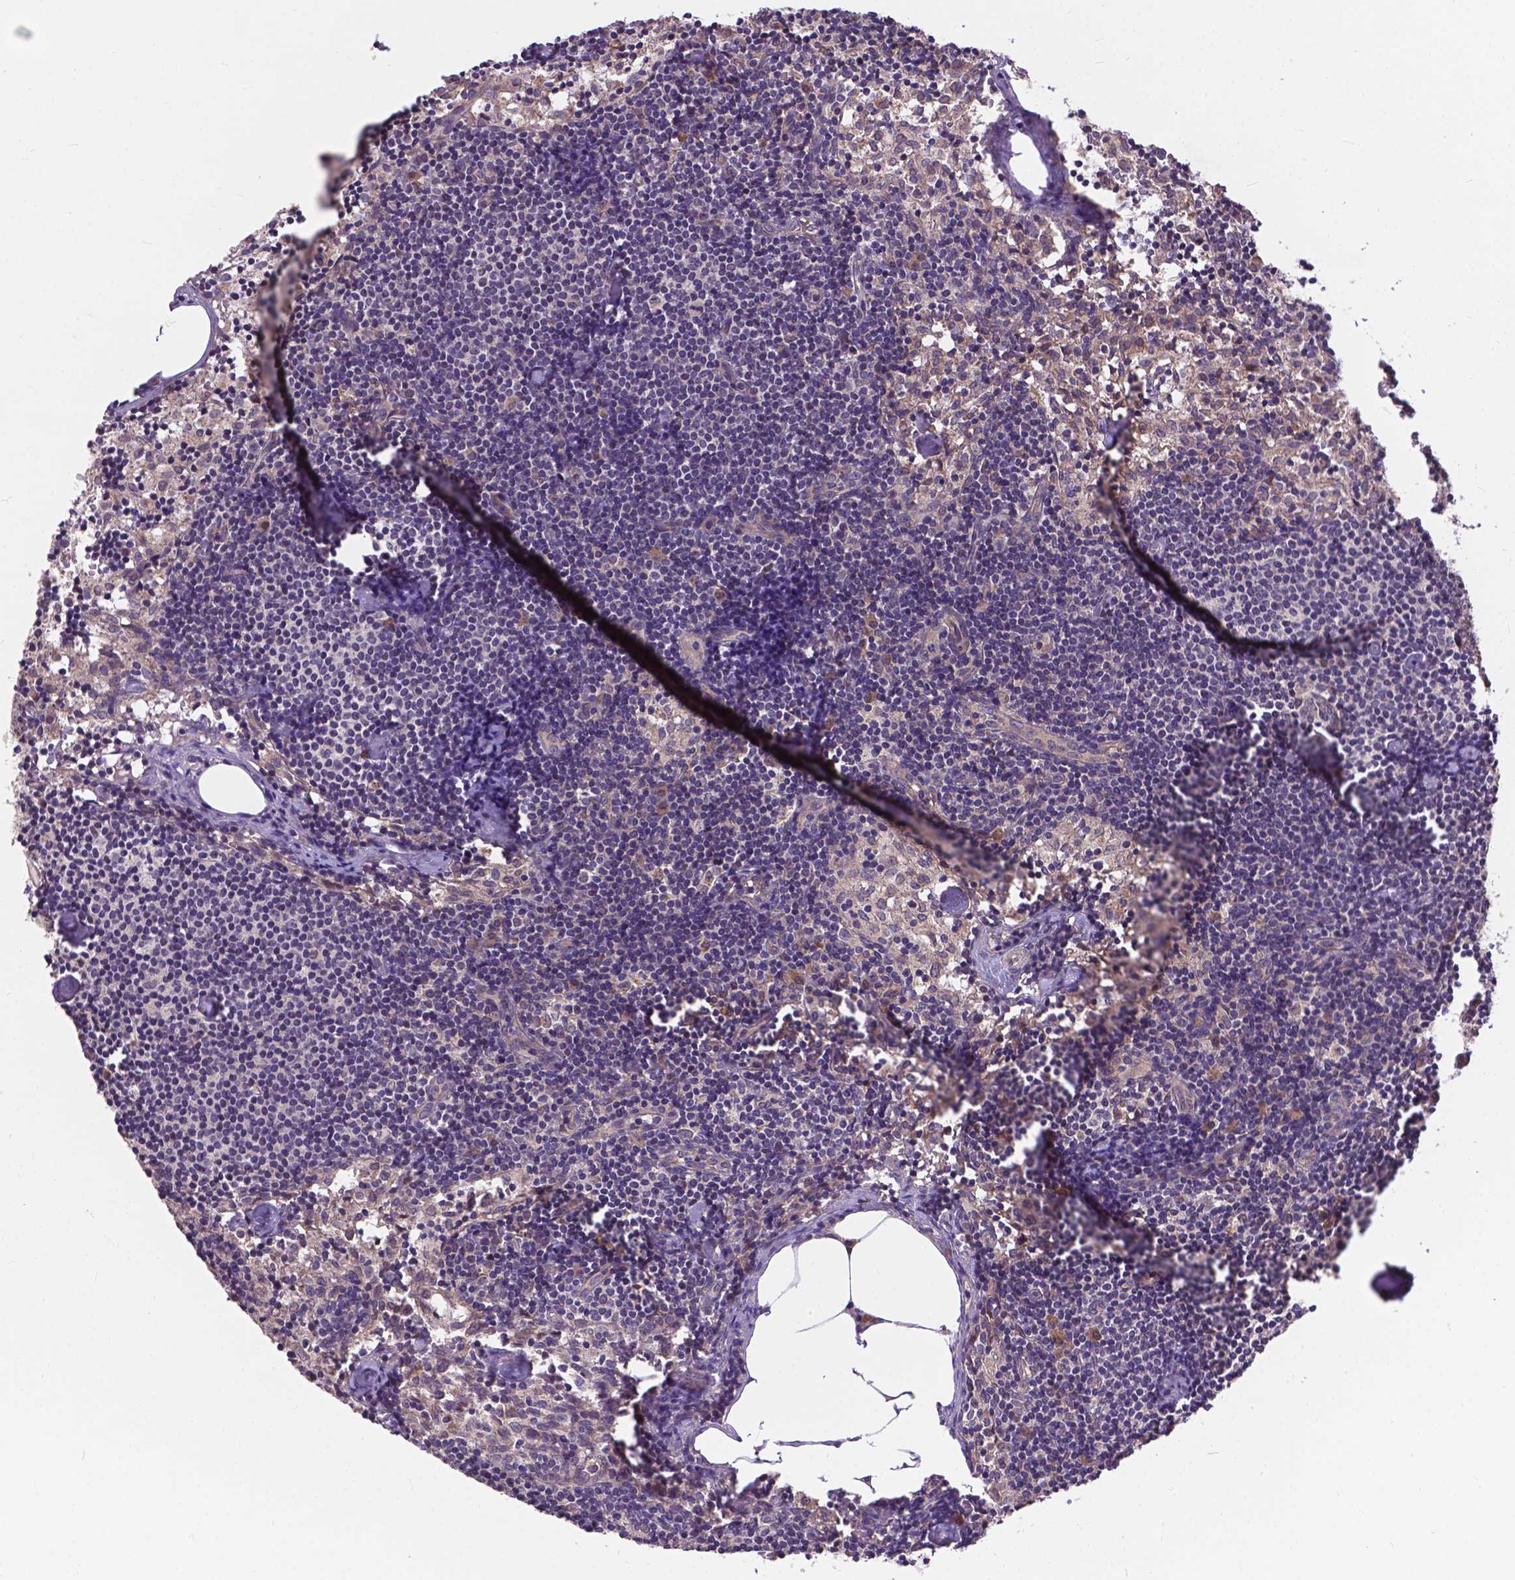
{"staining": {"intensity": "moderate", "quantity": ">75%", "location": "cytoplasmic/membranous"}, "tissue": "lymph node", "cell_type": "Germinal center cells", "image_type": "normal", "snomed": [{"axis": "morphology", "description": "Normal tissue, NOS"}, {"axis": "topography", "description": "Lymph node"}], "caption": "Protein staining demonstrates moderate cytoplasmic/membranous positivity in about >75% of germinal center cells in benign lymph node. (IHC, brightfield microscopy, high magnification).", "gene": "ZNF616", "patient": {"sex": "female", "age": 69}}